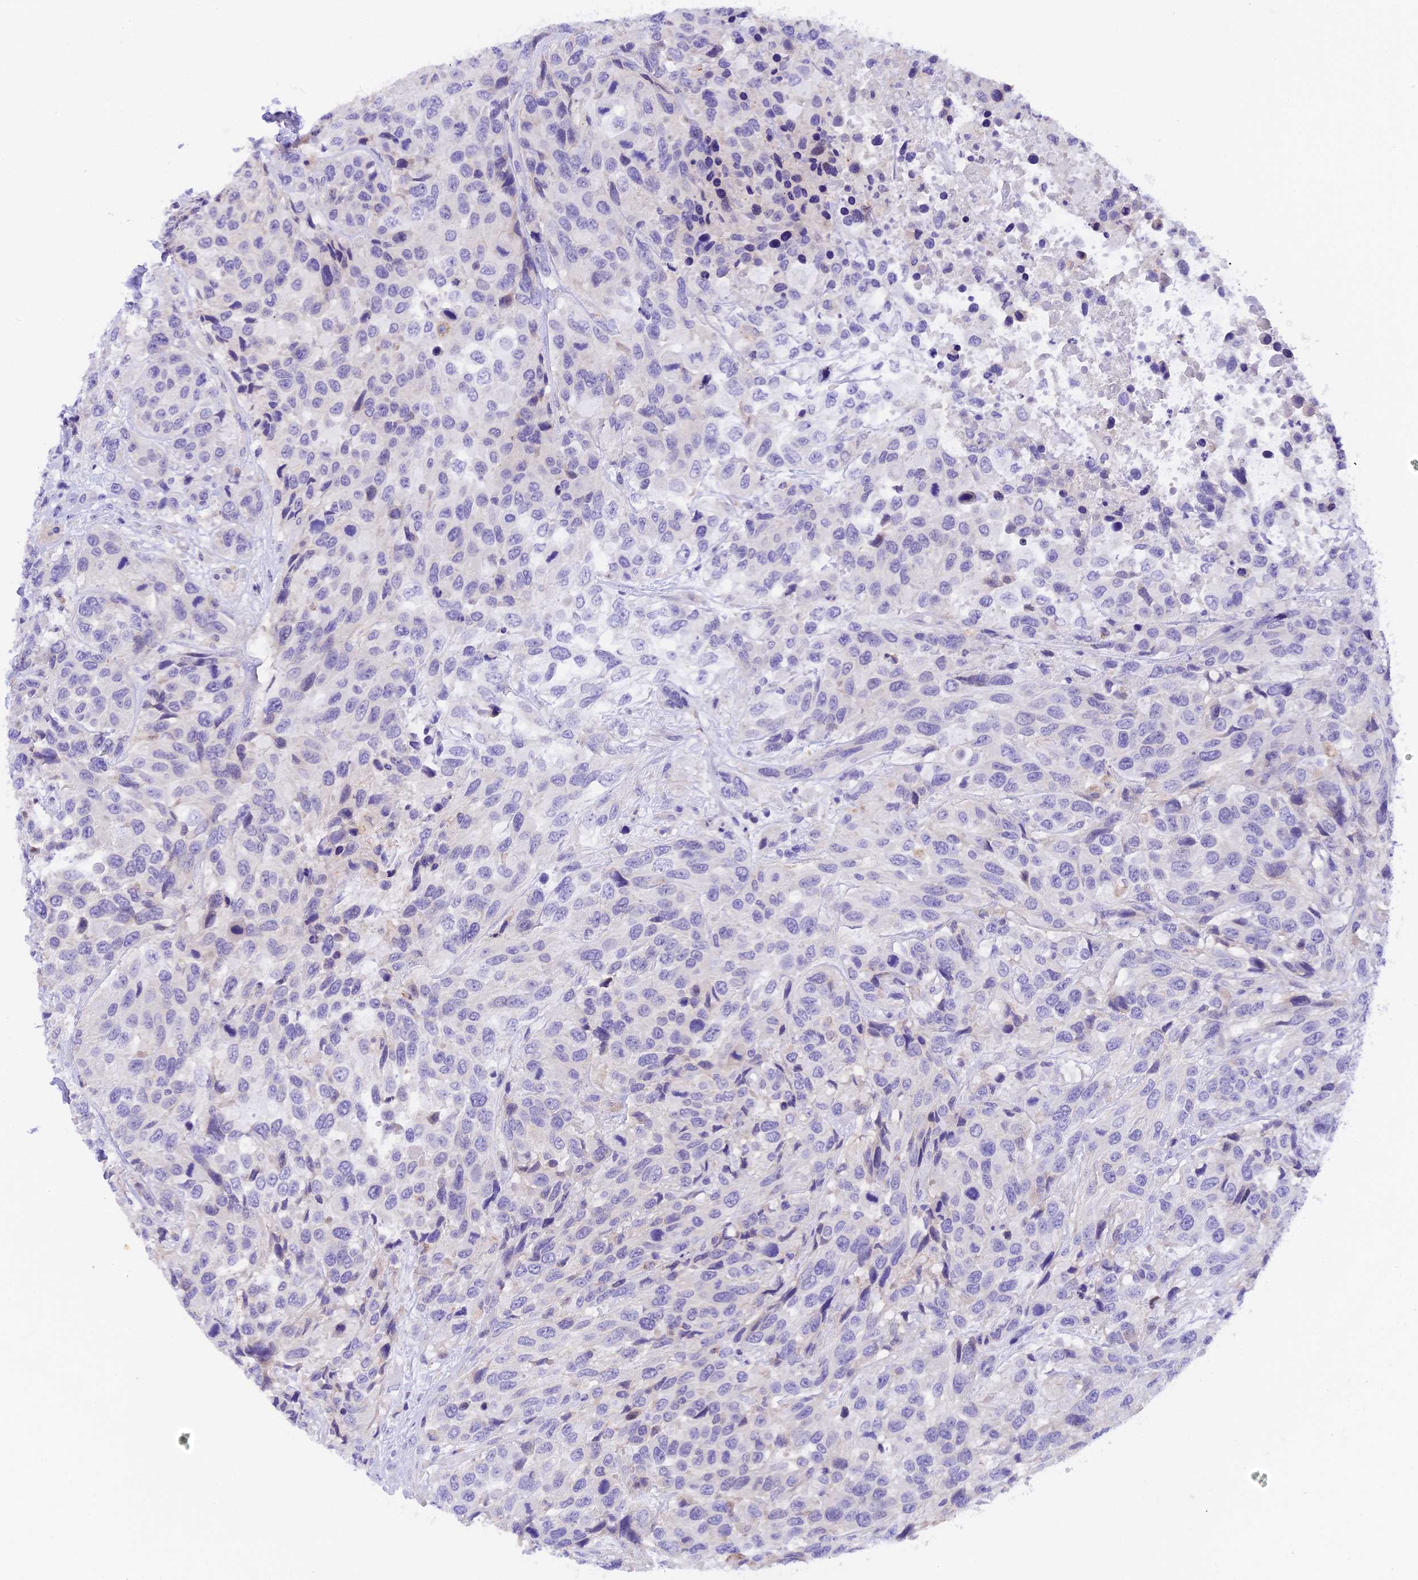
{"staining": {"intensity": "negative", "quantity": "none", "location": "none"}, "tissue": "urothelial cancer", "cell_type": "Tumor cells", "image_type": "cancer", "snomed": [{"axis": "morphology", "description": "Urothelial carcinoma, High grade"}, {"axis": "topography", "description": "Urinary bladder"}], "caption": "Tumor cells are negative for protein expression in human high-grade urothelial carcinoma.", "gene": "COL6A5", "patient": {"sex": "female", "age": 70}}